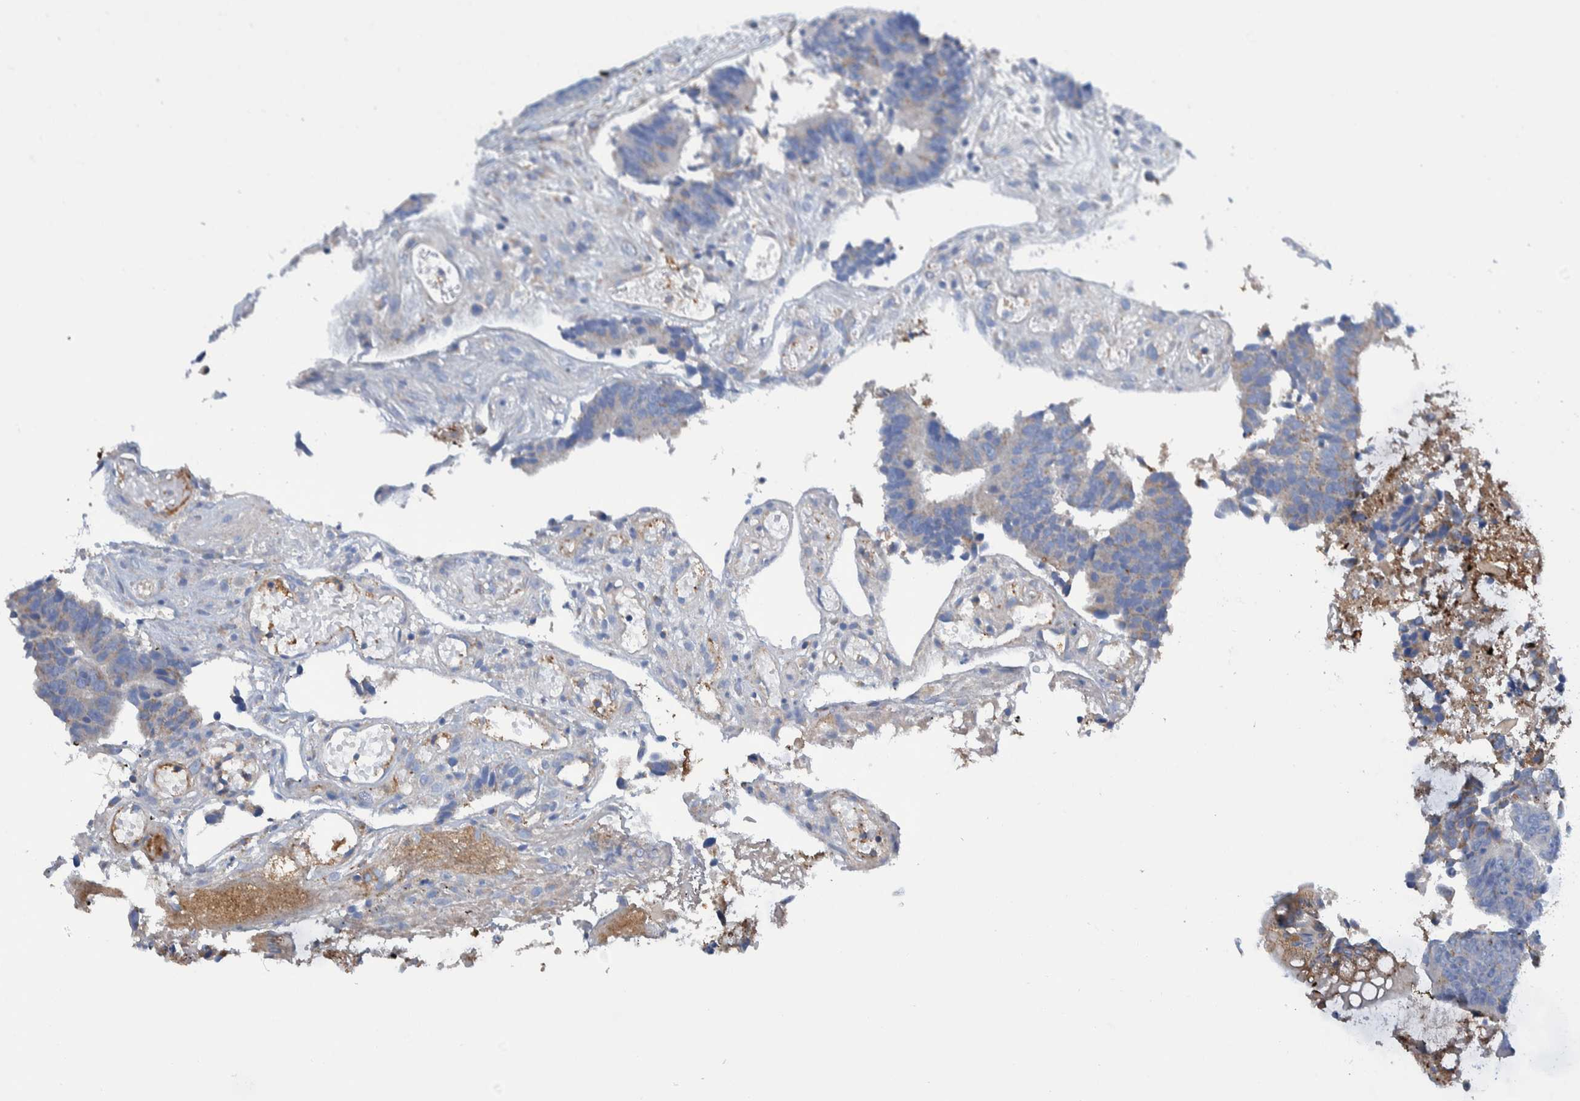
{"staining": {"intensity": "weak", "quantity": "25%-75%", "location": "cytoplasmic/membranous"}, "tissue": "colorectal cancer", "cell_type": "Tumor cells", "image_type": "cancer", "snomed": [{"axis": "morphology", "description": "Adenocarcinoma, NOS"}, {"axis": "topography", "description": "Rectum"}], "caption": "Immunohistochemical staining of colorectal cancer exhibits low levels of weak cytoplasmic/membranous expression in approximately 25%-75% of tumor cells.", "gene": "TRIM58", "patient": {"sex": "male", "age": 84}}